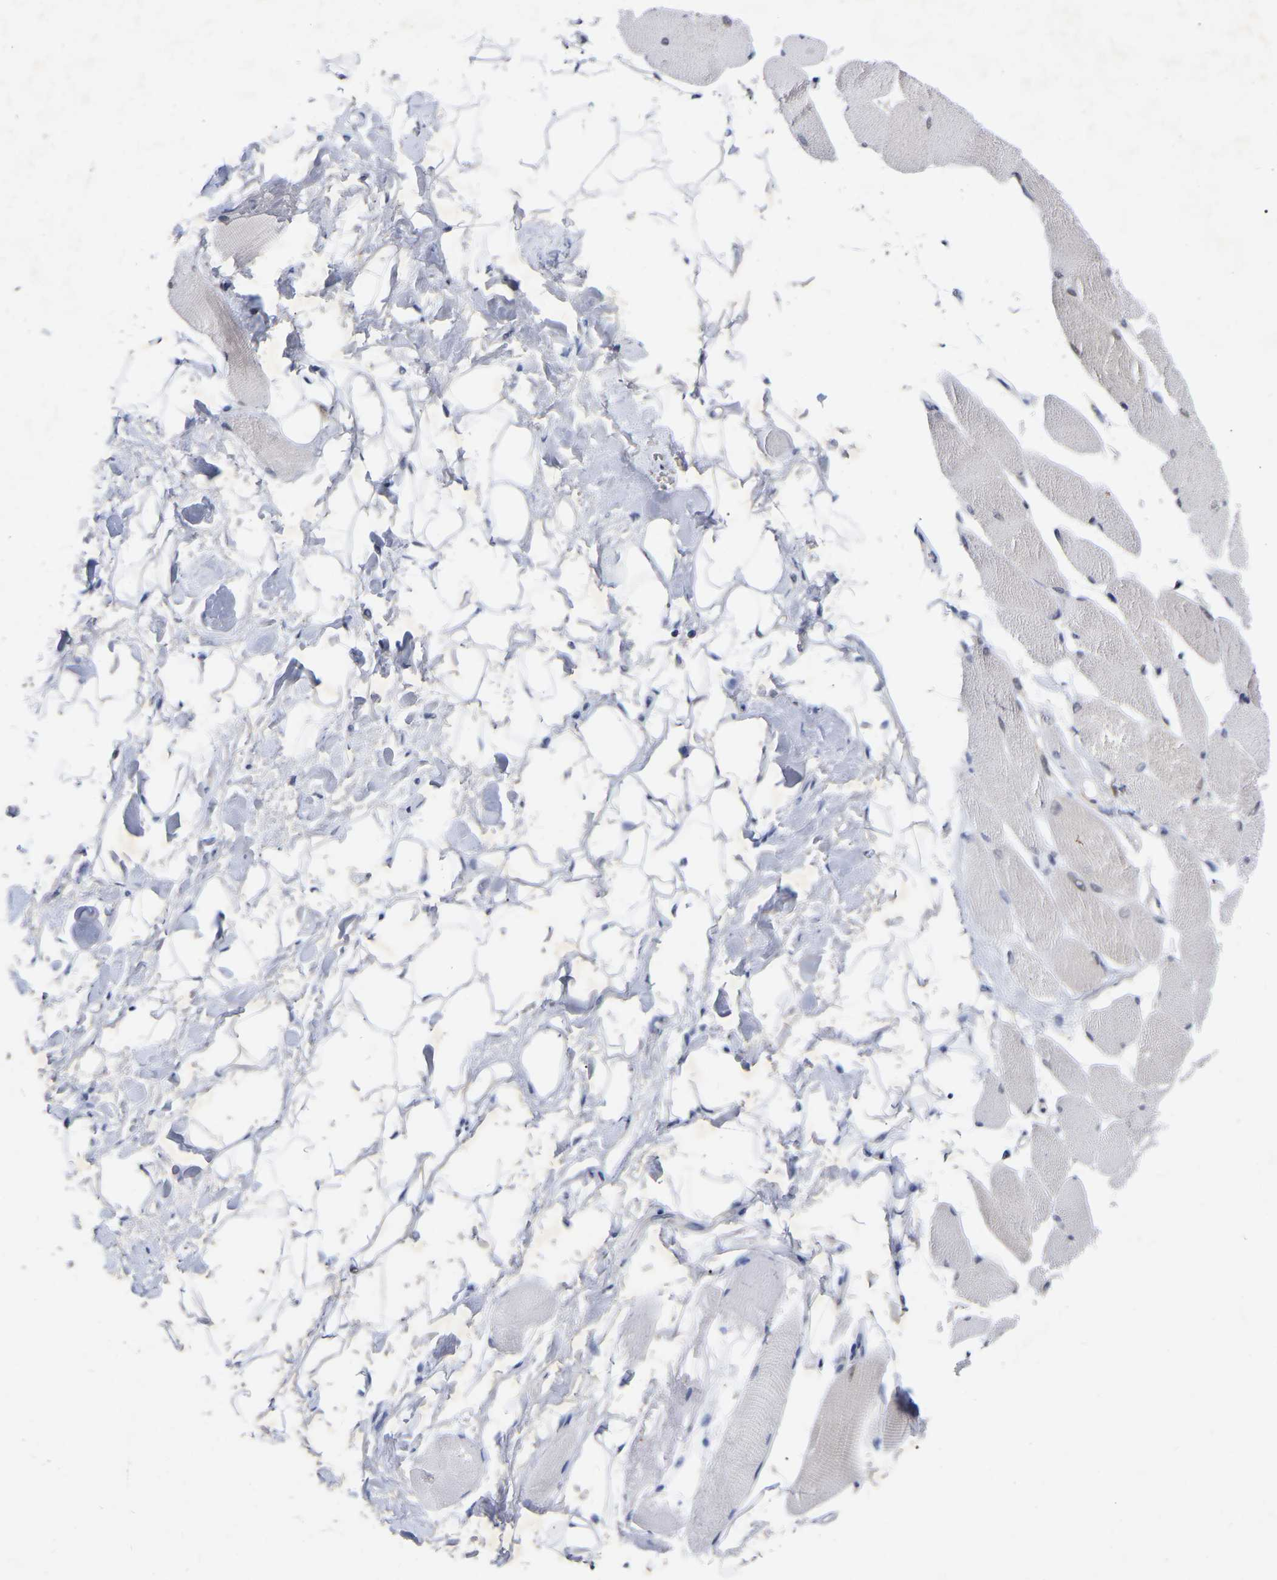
{"staining": {"intensity": "weak", "quantity": "<25%", "location": "cytoplasmic/membranous,nuclear"}, "tissue": "skeletal muscle", "cell_type": "Myocytes", "image_type": "normal", "snomed": [{"axis": "morphology", "description": "Normal tissue, NOS"}, {"axis": "topography", "description": "Skeletal muscle"}, {"axis": "topography", "description": "Peripheral nerve tissue"}], "caption": "Photomicrograph shows no protein staining in myocytes of unremarkable skeletal muscle.", "gene": "UBE4B", "patient": {"sex": "female", "age": 84}}